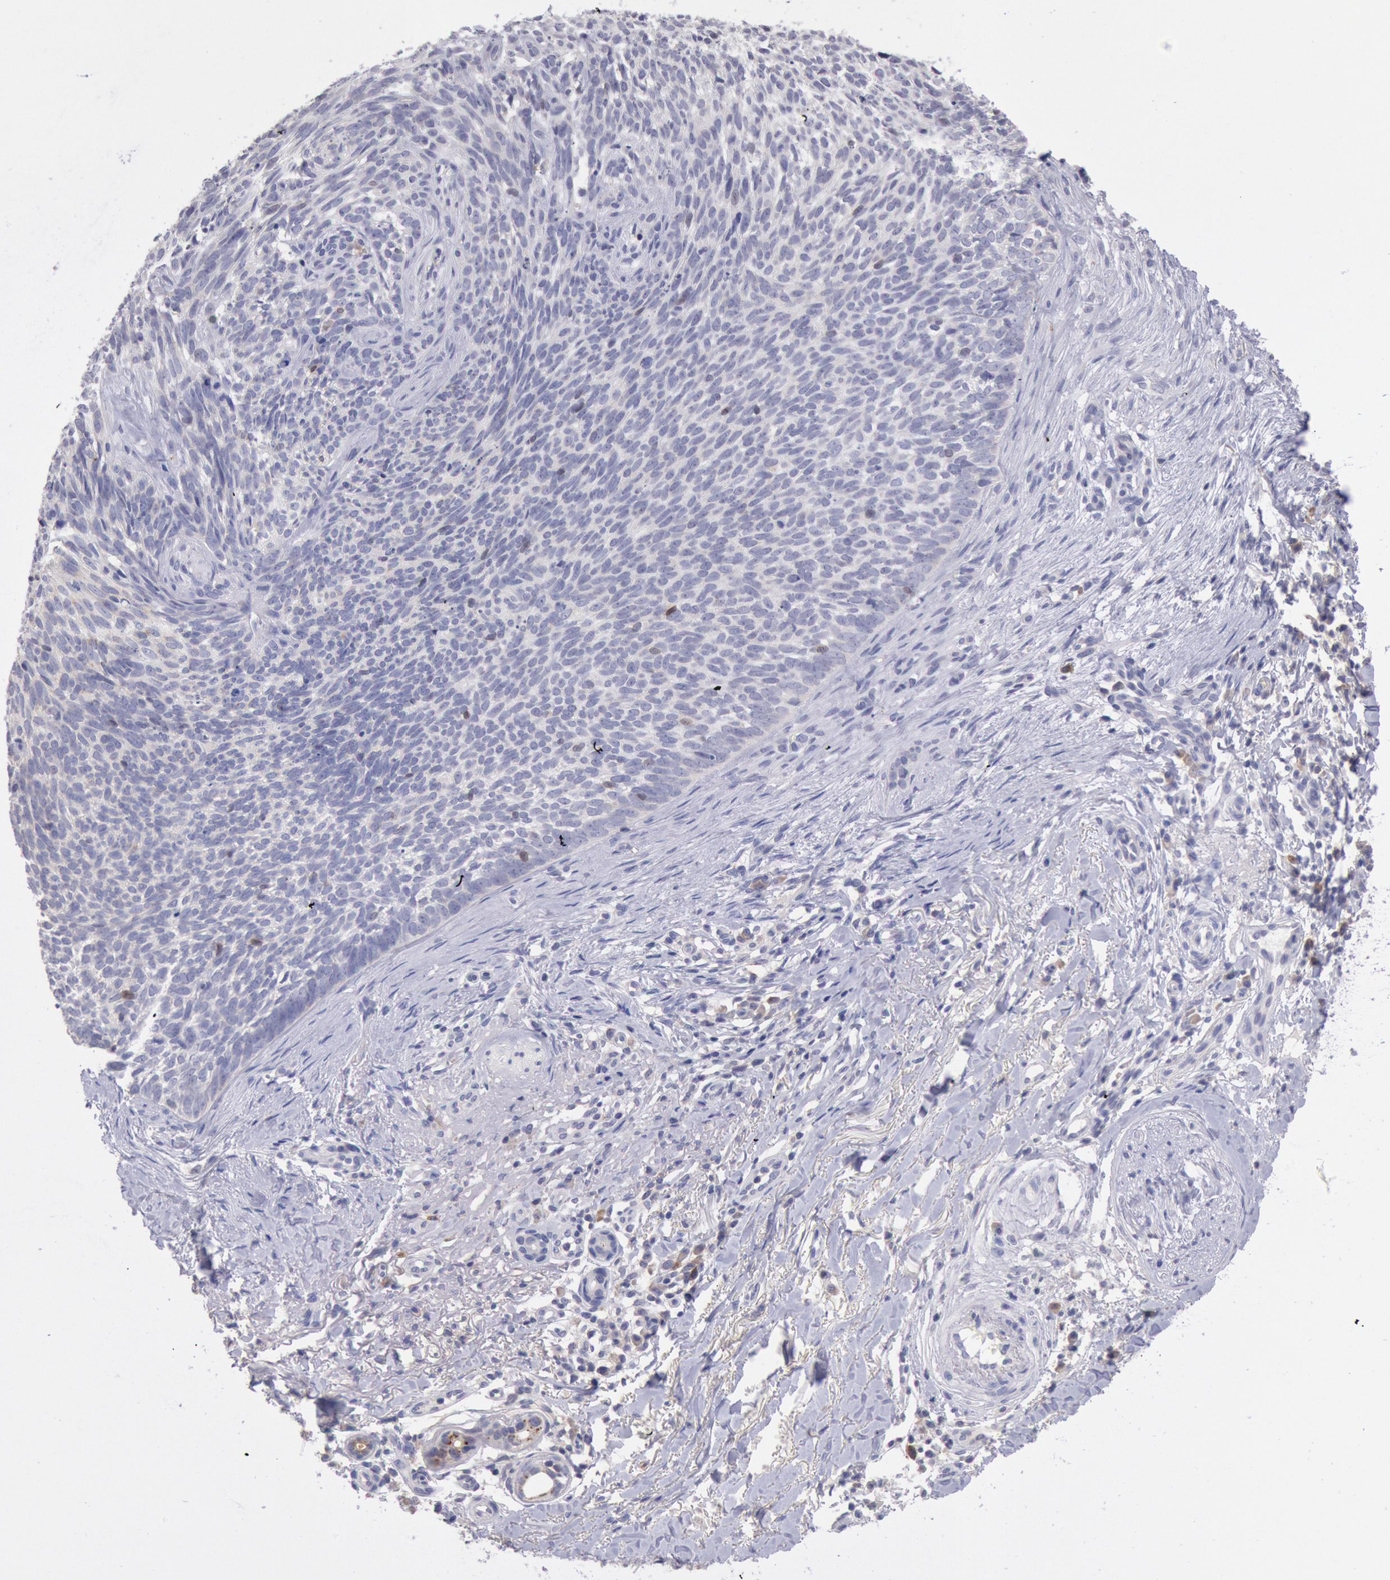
{"staining": {"intensity": "negative", "quantity": "none", "location": "none"}, "tissue": "skin cancer", "cell_type": "Tumor cells", "image_type": "cancer", "snomed": [{"axis": "morphology", "description": "Basal cell carcinoma"}, {"axis": "topography", "description": "Skin"}], "caption": "Tumor cells are negative for brown protein staining in skin basal cell carcinoma.", "gene": "GAL3ST1", "patient": {"sex": "female", "age": 81}}